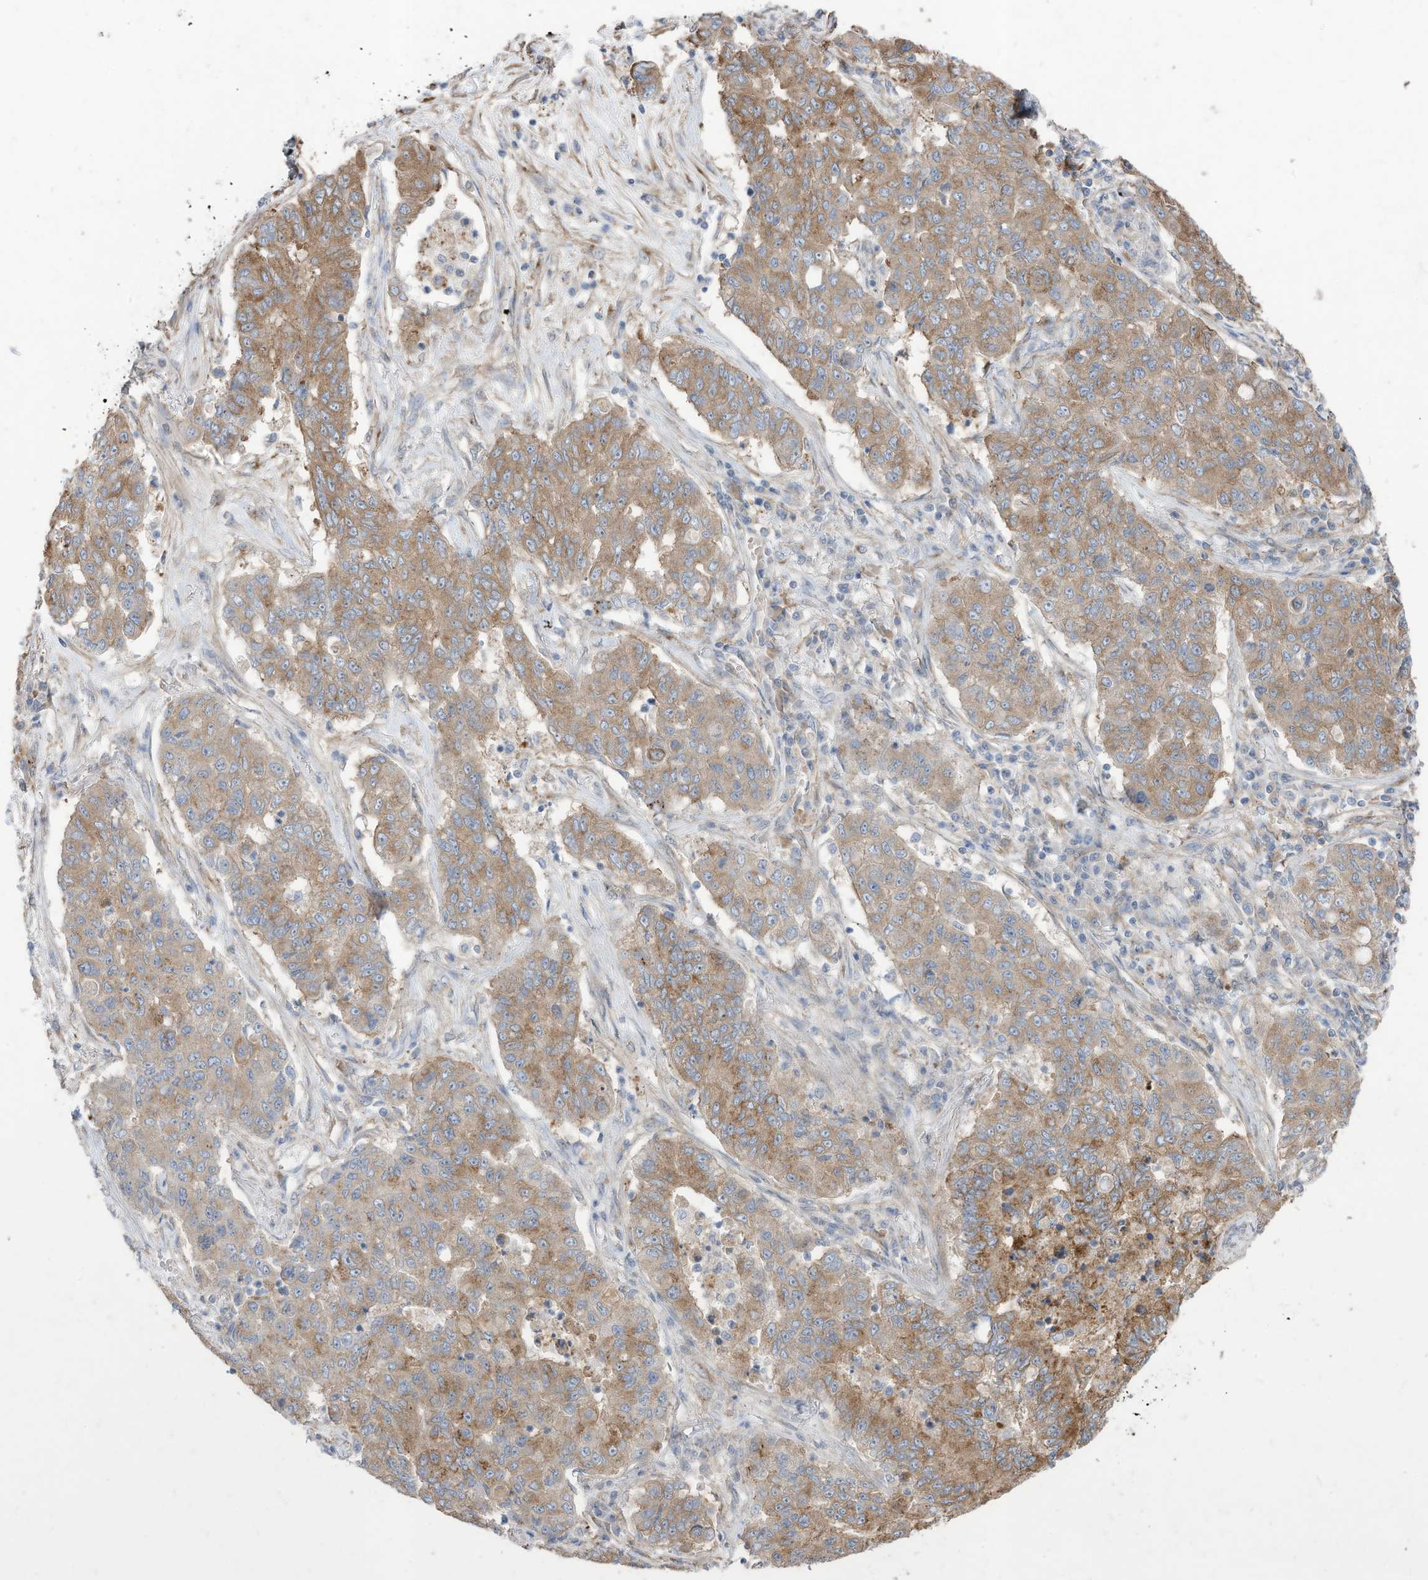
{"staining": {"intensity": "moderate", "quantity": ">75%", "location": "cytoplasmic/membranous"}, "tissue": "lung cancer", "cell_type": "Tumor cells", "image_type": "cancer", "snomed": [{"axis": "morphology", "description": "Squamous cell carcinoma, NOS"}, {"axis": "topography", "description": "Lung"}], "caption": "There is medium levels of moderate cytoplasmic/membranous positivity in tumor cells of lung cancer, as demonstrated by immunohistochemical staining (brown color).", "gene": "SLC17A7", "patient": {"sex": "male", "age": 74}}